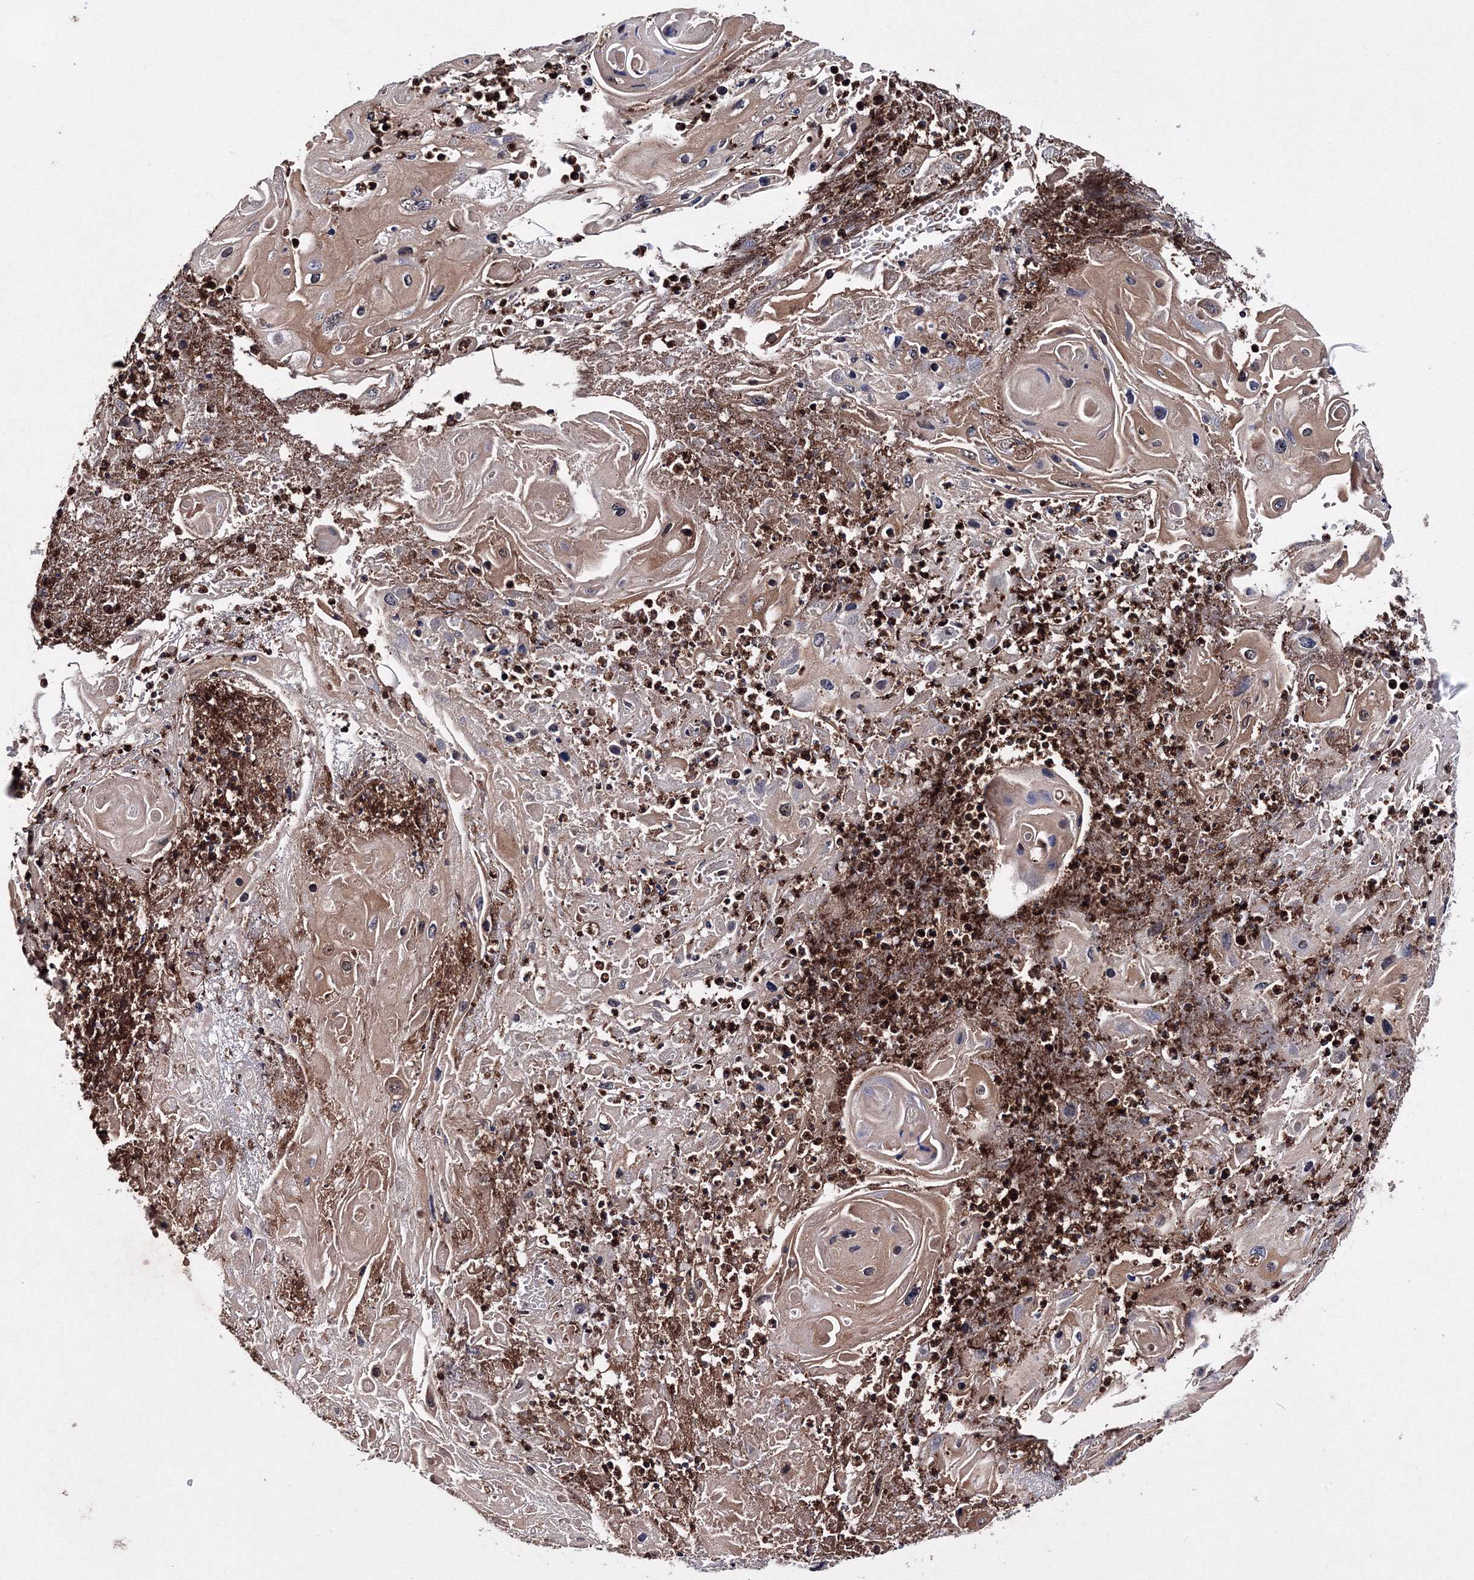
{"staining": {"intensity": "moderate", "quantity": "25%-75%", "location": "cytoplasmic/membranous"}, "tissue": "skin cancer", "cell_type": "Tumor cells", "image_type": "cancer", "snomed": [{"axis": "morphology", "description": "Squamous cell carcinoma, NOS"}, {"axis": "topography", "description": "Skin"}], "caption": "Skin squamous cell carcinoma tissue demonstrates moderate cytoplasmic/membranous expression in about 25%-75% of tumor cells, visualized by immunohistochemistry.", "gene": "PHYKPL", "patient": {"sex": "male", "age": 55}}